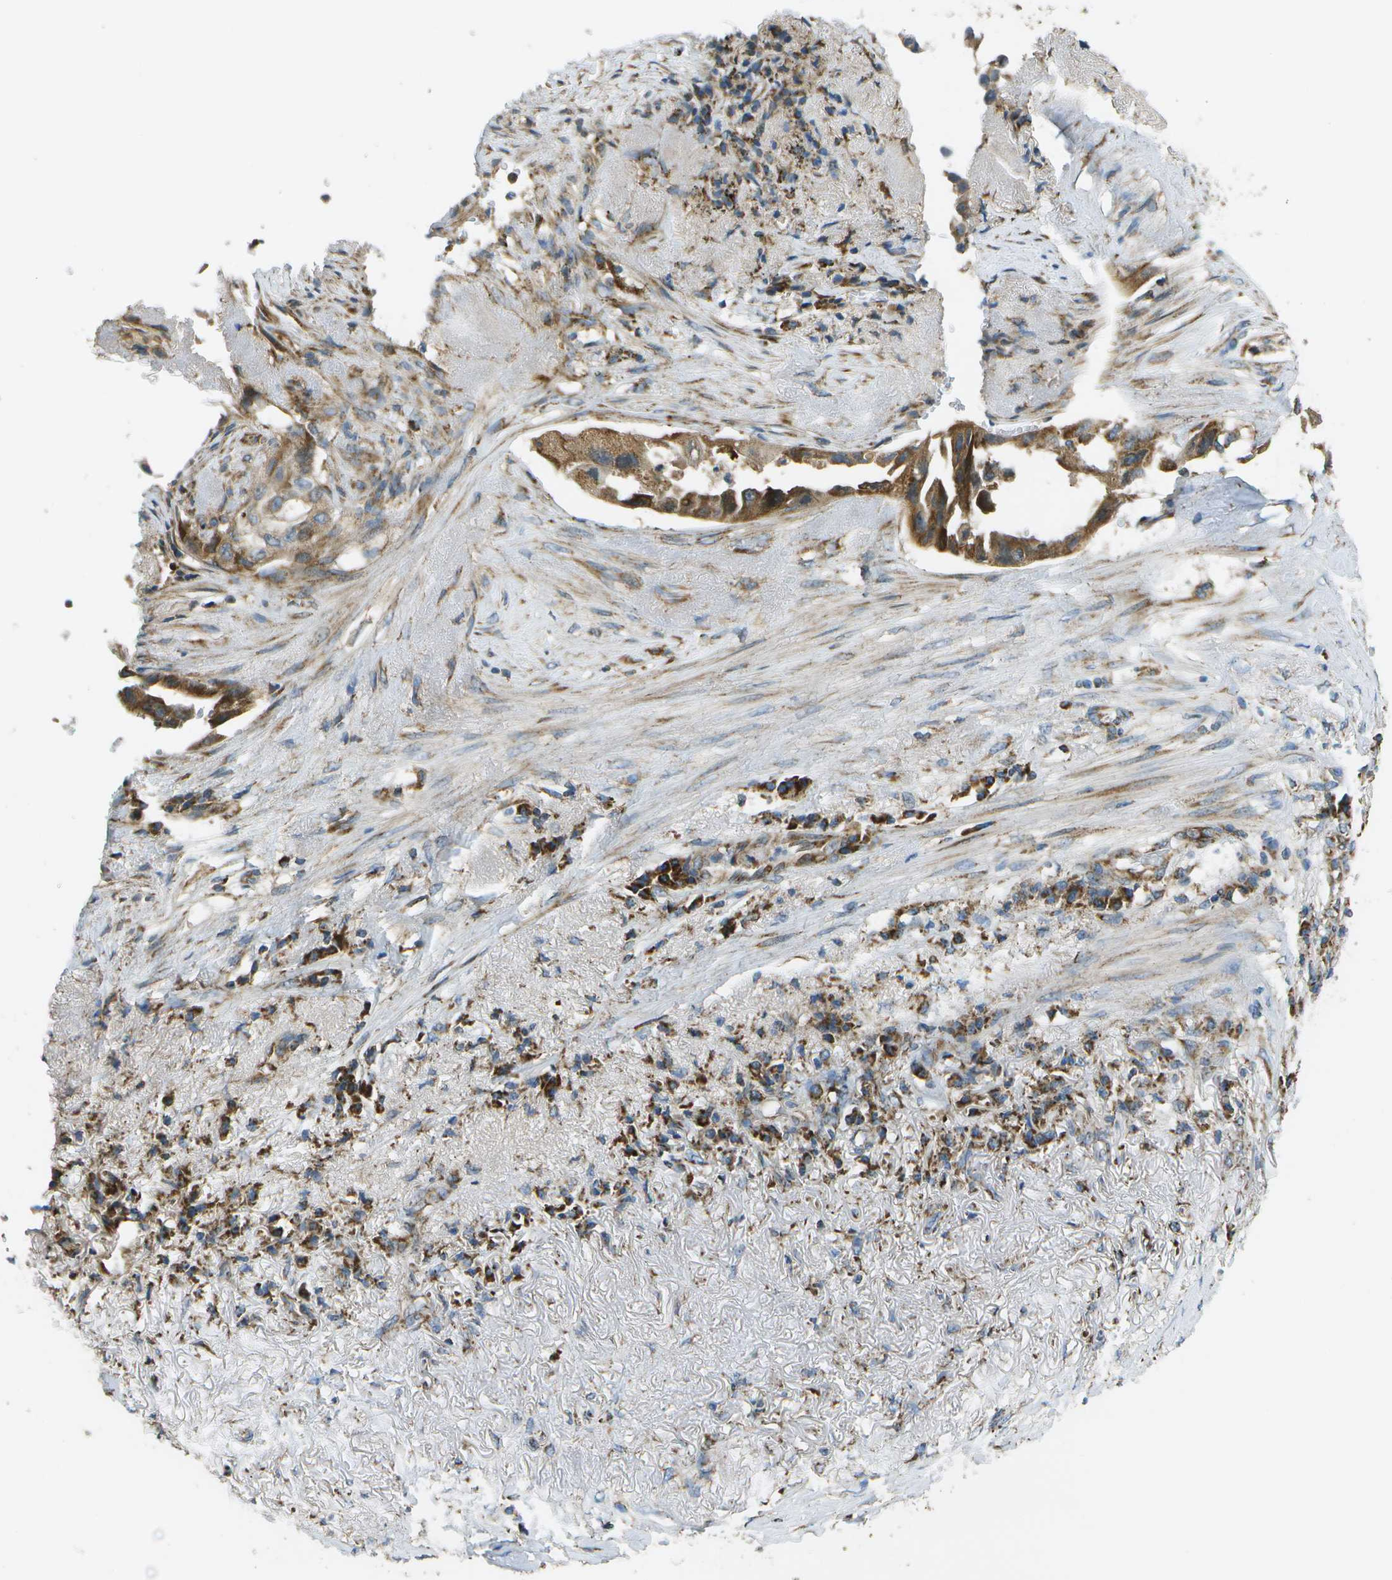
{"staining": {"intensity": "moderate", "quantity": ">75%", "location": "cytoplasmic/membranous"}, "tissue": "lung cancer", "cell_type": "Tumor cells", "image_type": "cancer", "snomed": [{"axis": "morphology", "description": "Adenocarcinoma, NOS"}, {"axis": "topography", "description": "Lung"}], "caption": "Immunohistochemistry image of lung cancer (adenocarcinoma) stained for a protein (brown), which reveals medium levels of moderate cytoplasmic/membranous staining in approximately >75% of tumor cells.", "gene": "NRK", "patient": {"sex": "female", "age": 51}}